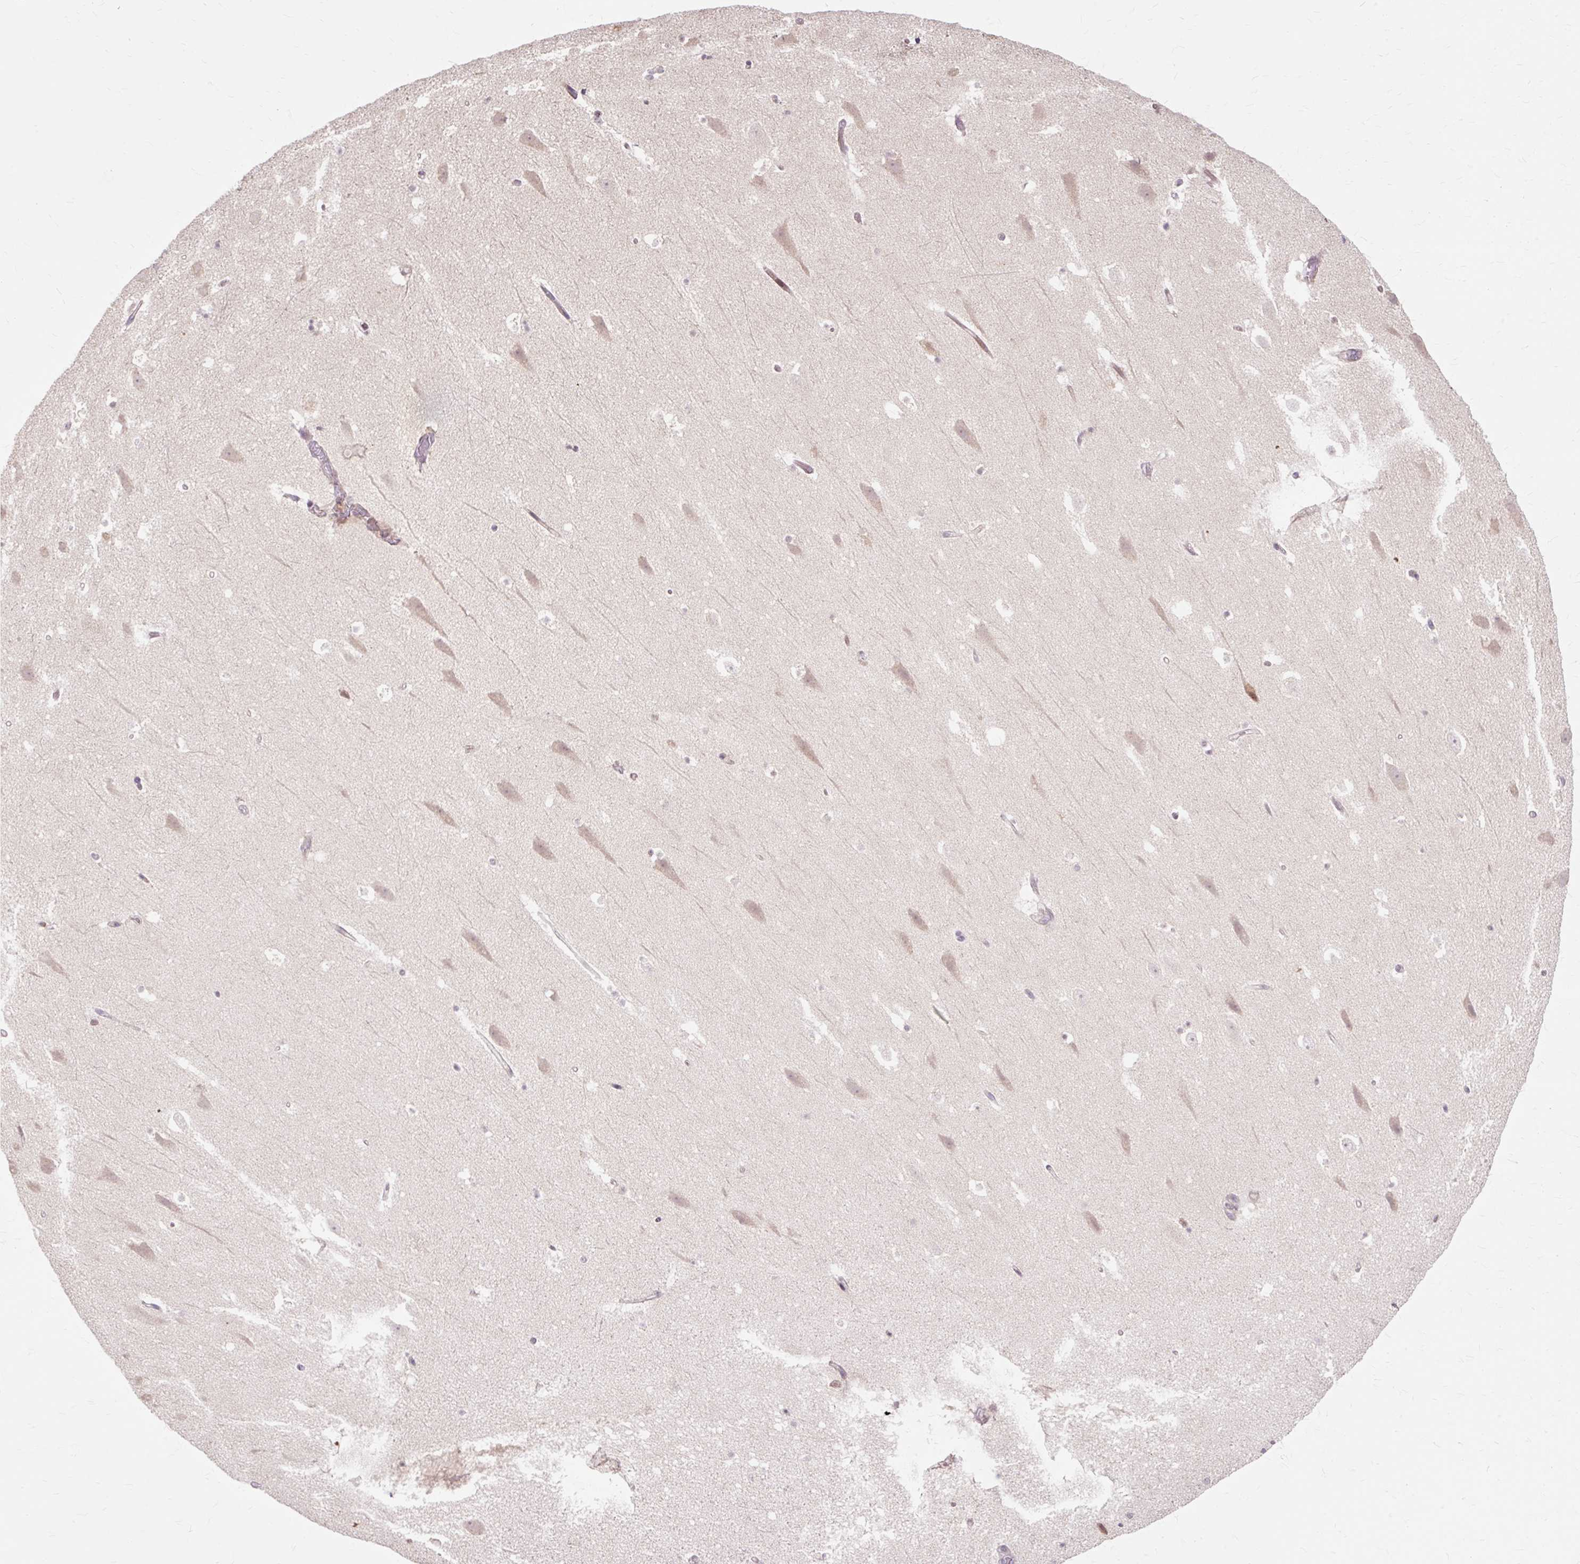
{"staining": {"intensity": "negative", "quantity": "none", "location": "none"}, "tissue": "hippocampus", "cell_type": "Glial cells", "image_type": "normal", "snomed": [{"axis": "morphology", "description": "Normal tissue, NOS"}, {"axis": "topography", "description": "Hippocampus"}], "caption": "Normal hippocampus was stained to show a protein in brown. There is no significant expression in glial cells.", "gene": "GEMIN2", "patient": {"sex": "male", "age": 37}}